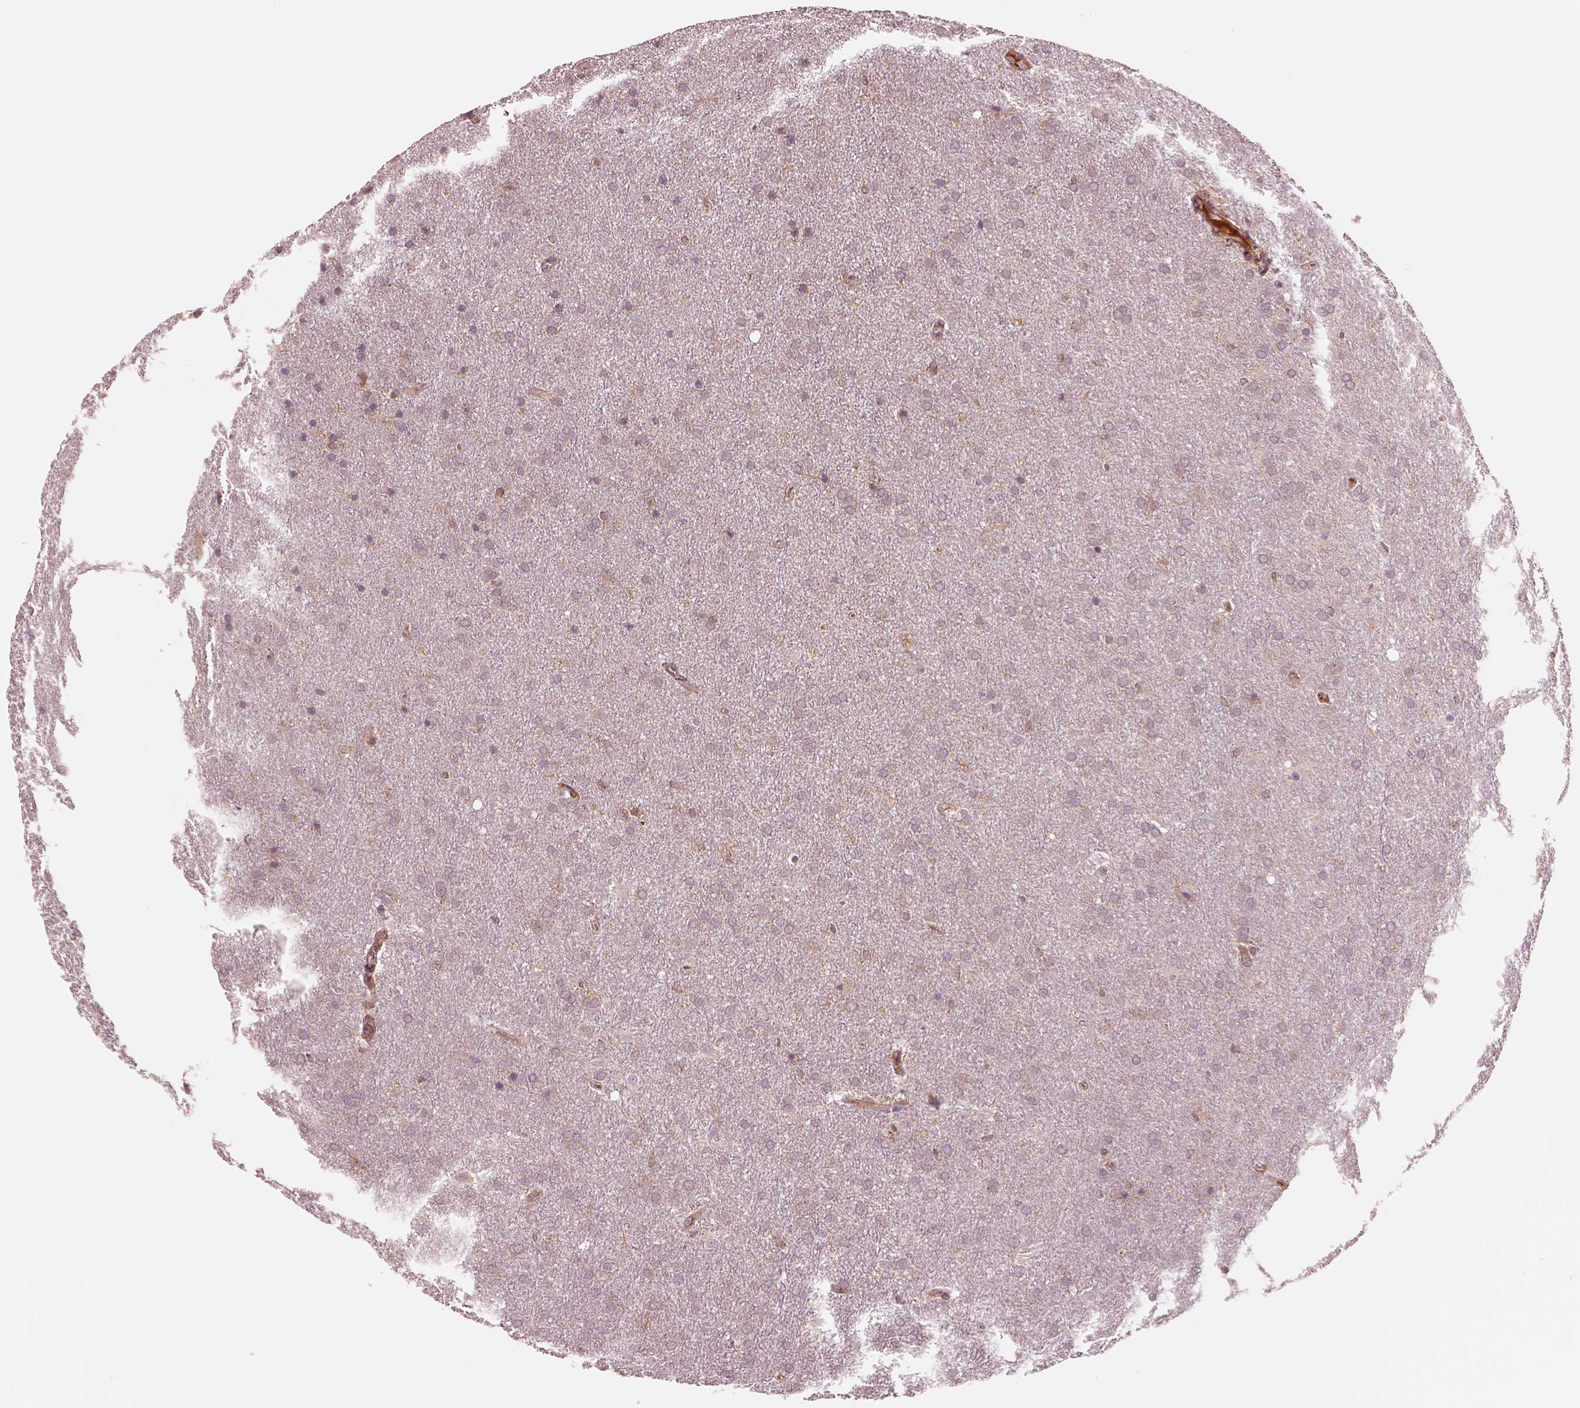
{"staining": {"intensity": "negative", "quantity": "none", "location": "none"}, "tissue": "glioma", "cell_type": "Tumor cells", "image_type": "cancer", "snomed": [{"axis": "morphology", "description": "Glioma, malignant, Low grade"}, {"axis": "topography", "description": "Brain"}], "caption": "Human glioma stained for a protein using IHC exhibits no expression in tumor cells.", "gene": "ASCC2", "patient": {"sex": "female", "age": 32}}